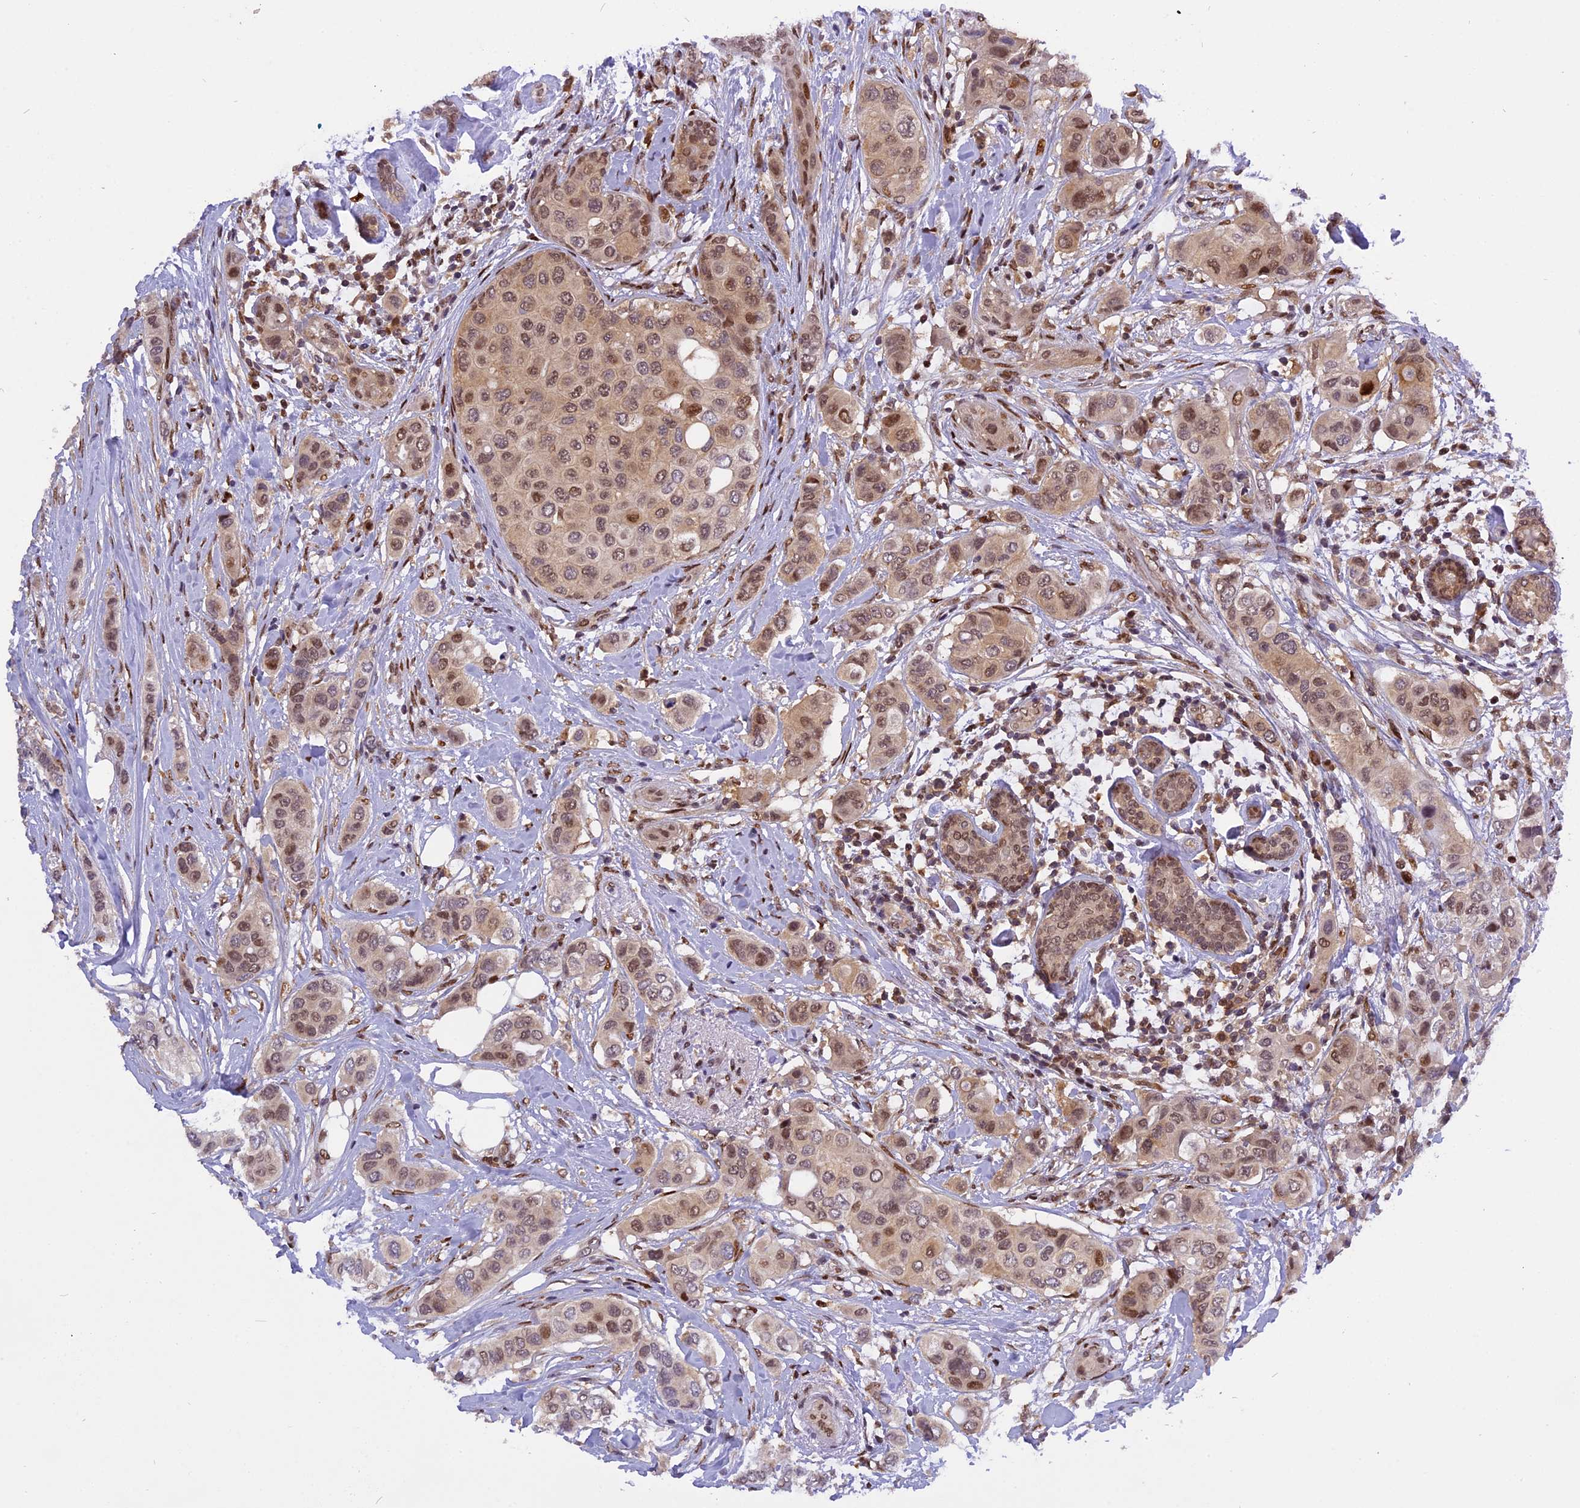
{"staining": {"intensity": "moderate", "quantity": ">75%", "location": "nuclear"}, "tissue": "breast cancer", "cell_type": "Tumor cells", "image_type": "cancer", "snomed": [{"axis": "morphology", "description": "Lobular carcinoma"}, {"axis": "topography", "description": "Breast"}], "caption": "Protein staining by immunohistochemistry (IHC) shows moderate nuclear positivity in approximately >75% of tumor cells in breast cancer (lobular carcinoma).", "gene": "RABGGTA", "patient": {"sex": "female", "age": 51}}